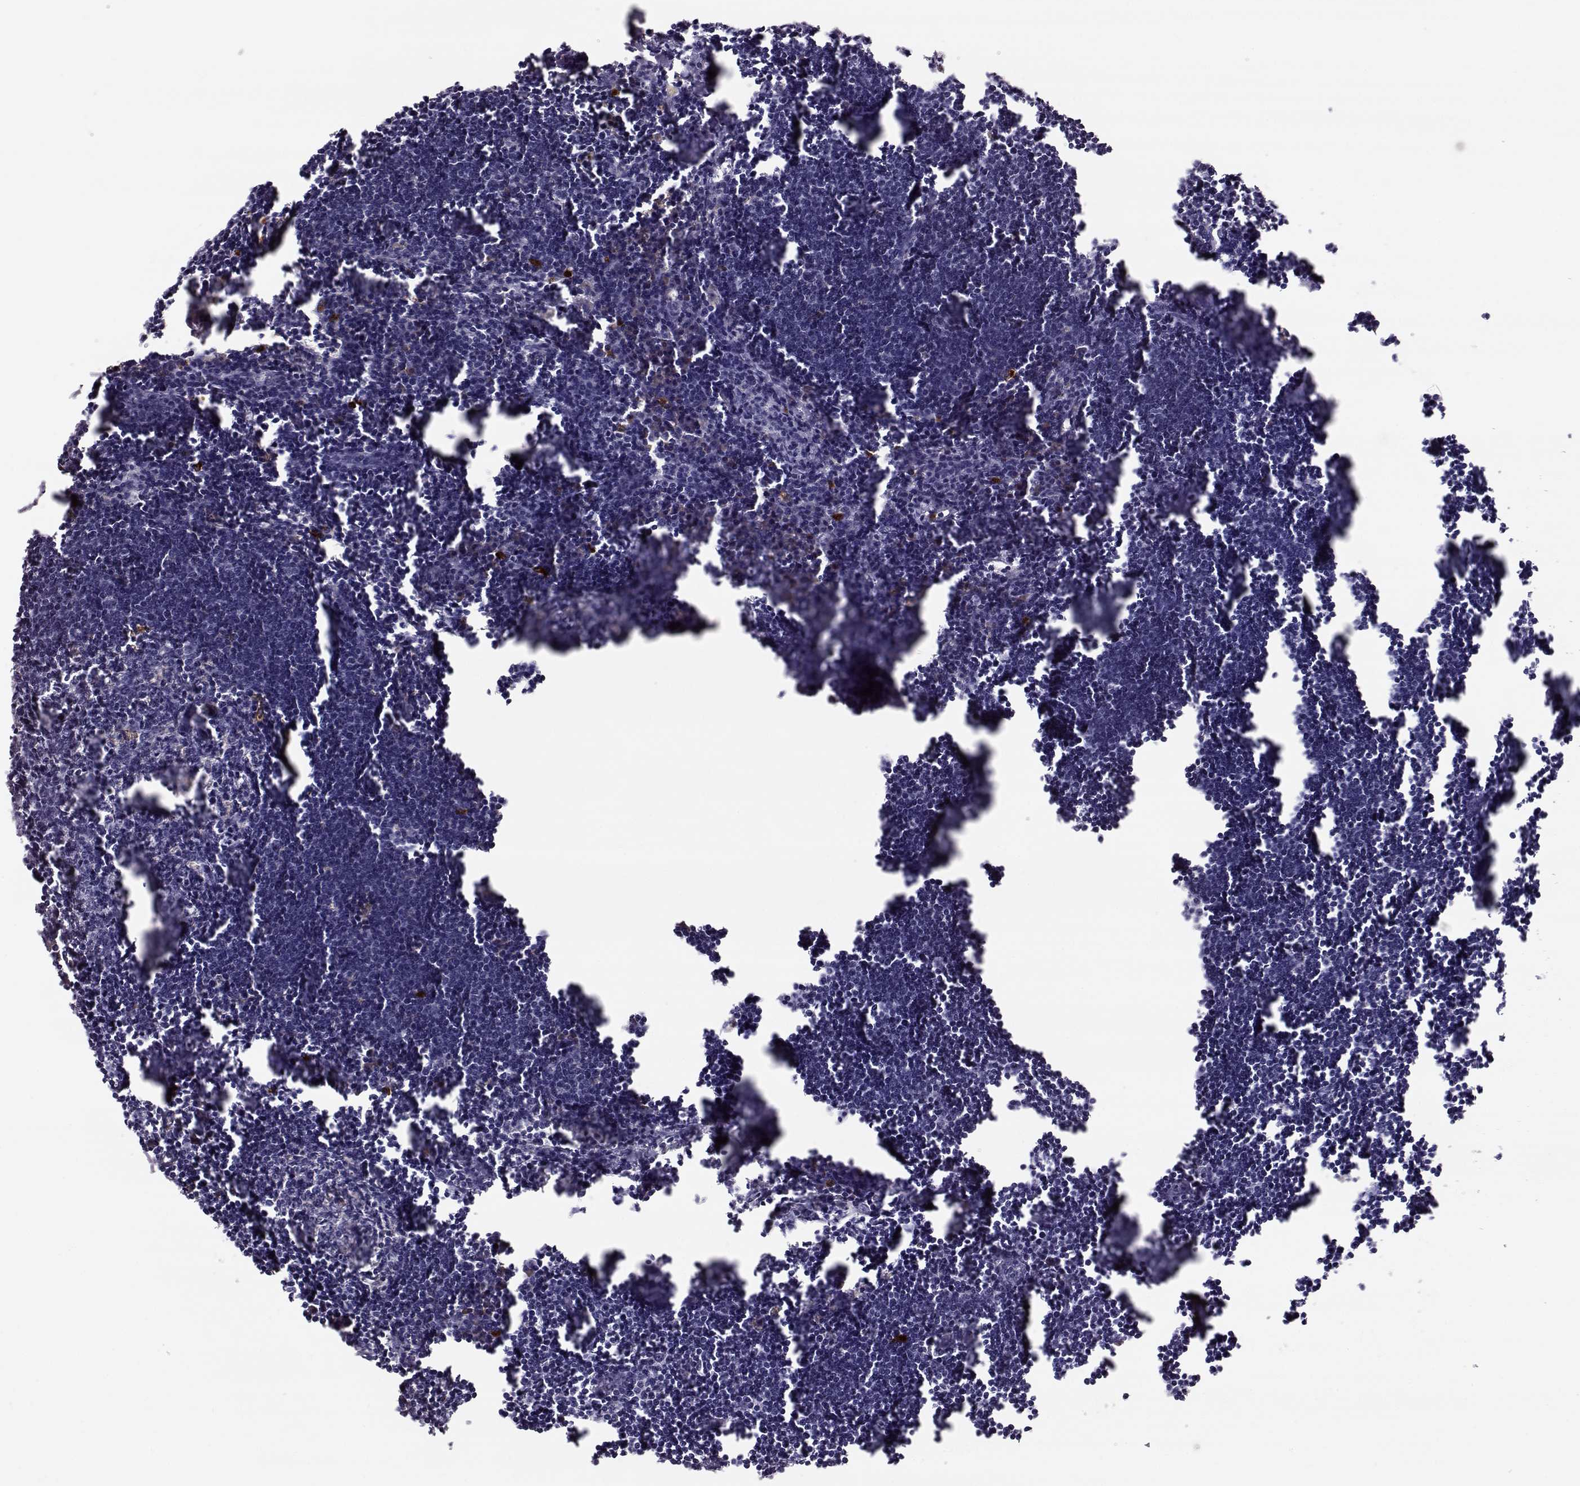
{"staining": {"intensity": "negative", "quantity": "none", "location": "none"}, "tissue": "lymph node", "cell_type": "Germinal center cells", "image_type": "normal", "snomed": [{"axis": "morphology", "description": "Normal tissue, NOS"}, {"axis": "topography", "description": "Lymph node"}], "caption": "This is an immunohistochemistry (IHC) photomicrograph of benign lymph node. There is no positivity in germinal center cells.", "gene": "ADGRG5", "patient": {"sex": "male", "age": 55}}